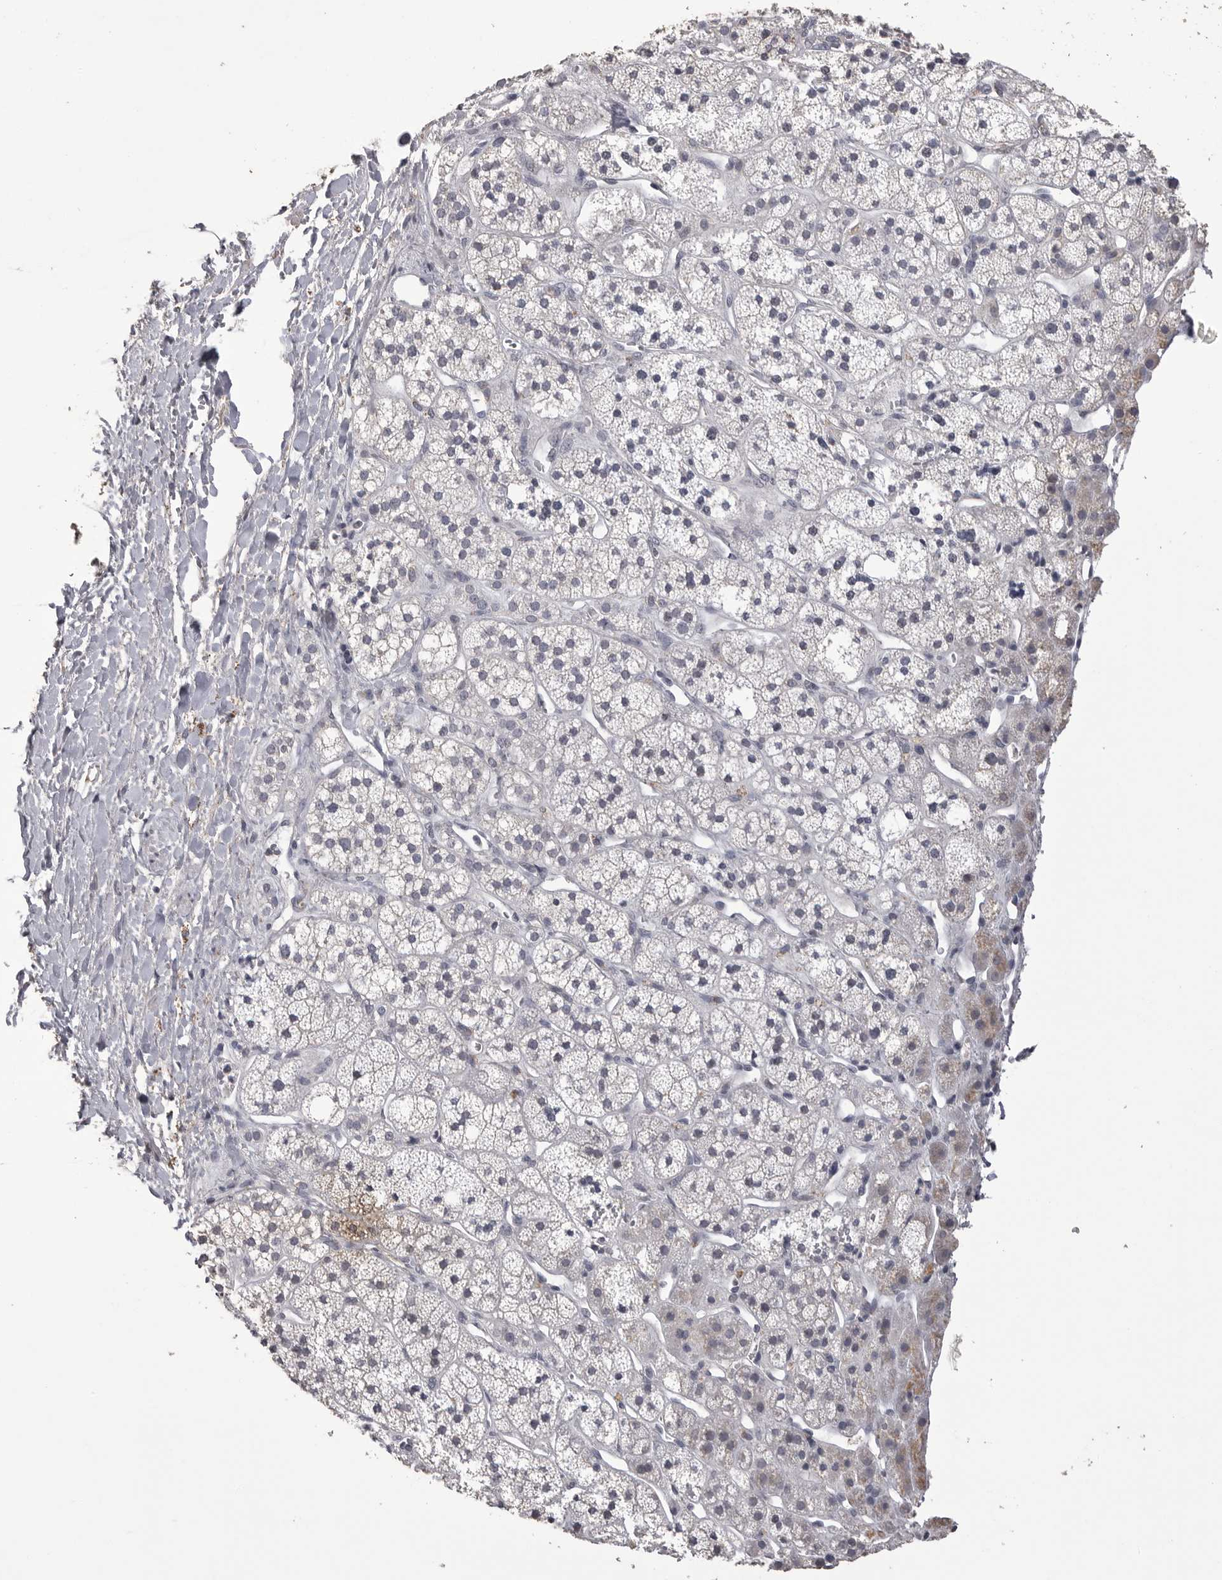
{"staining": {"intensity": "moderate", "quantity": "<25%", "location": "cytoplasmic/membranous"}, "tissue": "adrenal gland", "cell_type": "Glandular cells", "image_type": "normal", "snomed": [{"axis": "morphology", "description": "Normal tissue, NOS"}, {"axis": "topography", "description": "Adrenal gland"}], "caption": "Protein staining of unremarkable adrenal gland shows moderate cytoplasmic/membranous expression in approximately <25% of glandular cells.", "gene": "MMP7", "patient": {"sex": "male", "age": 56}}